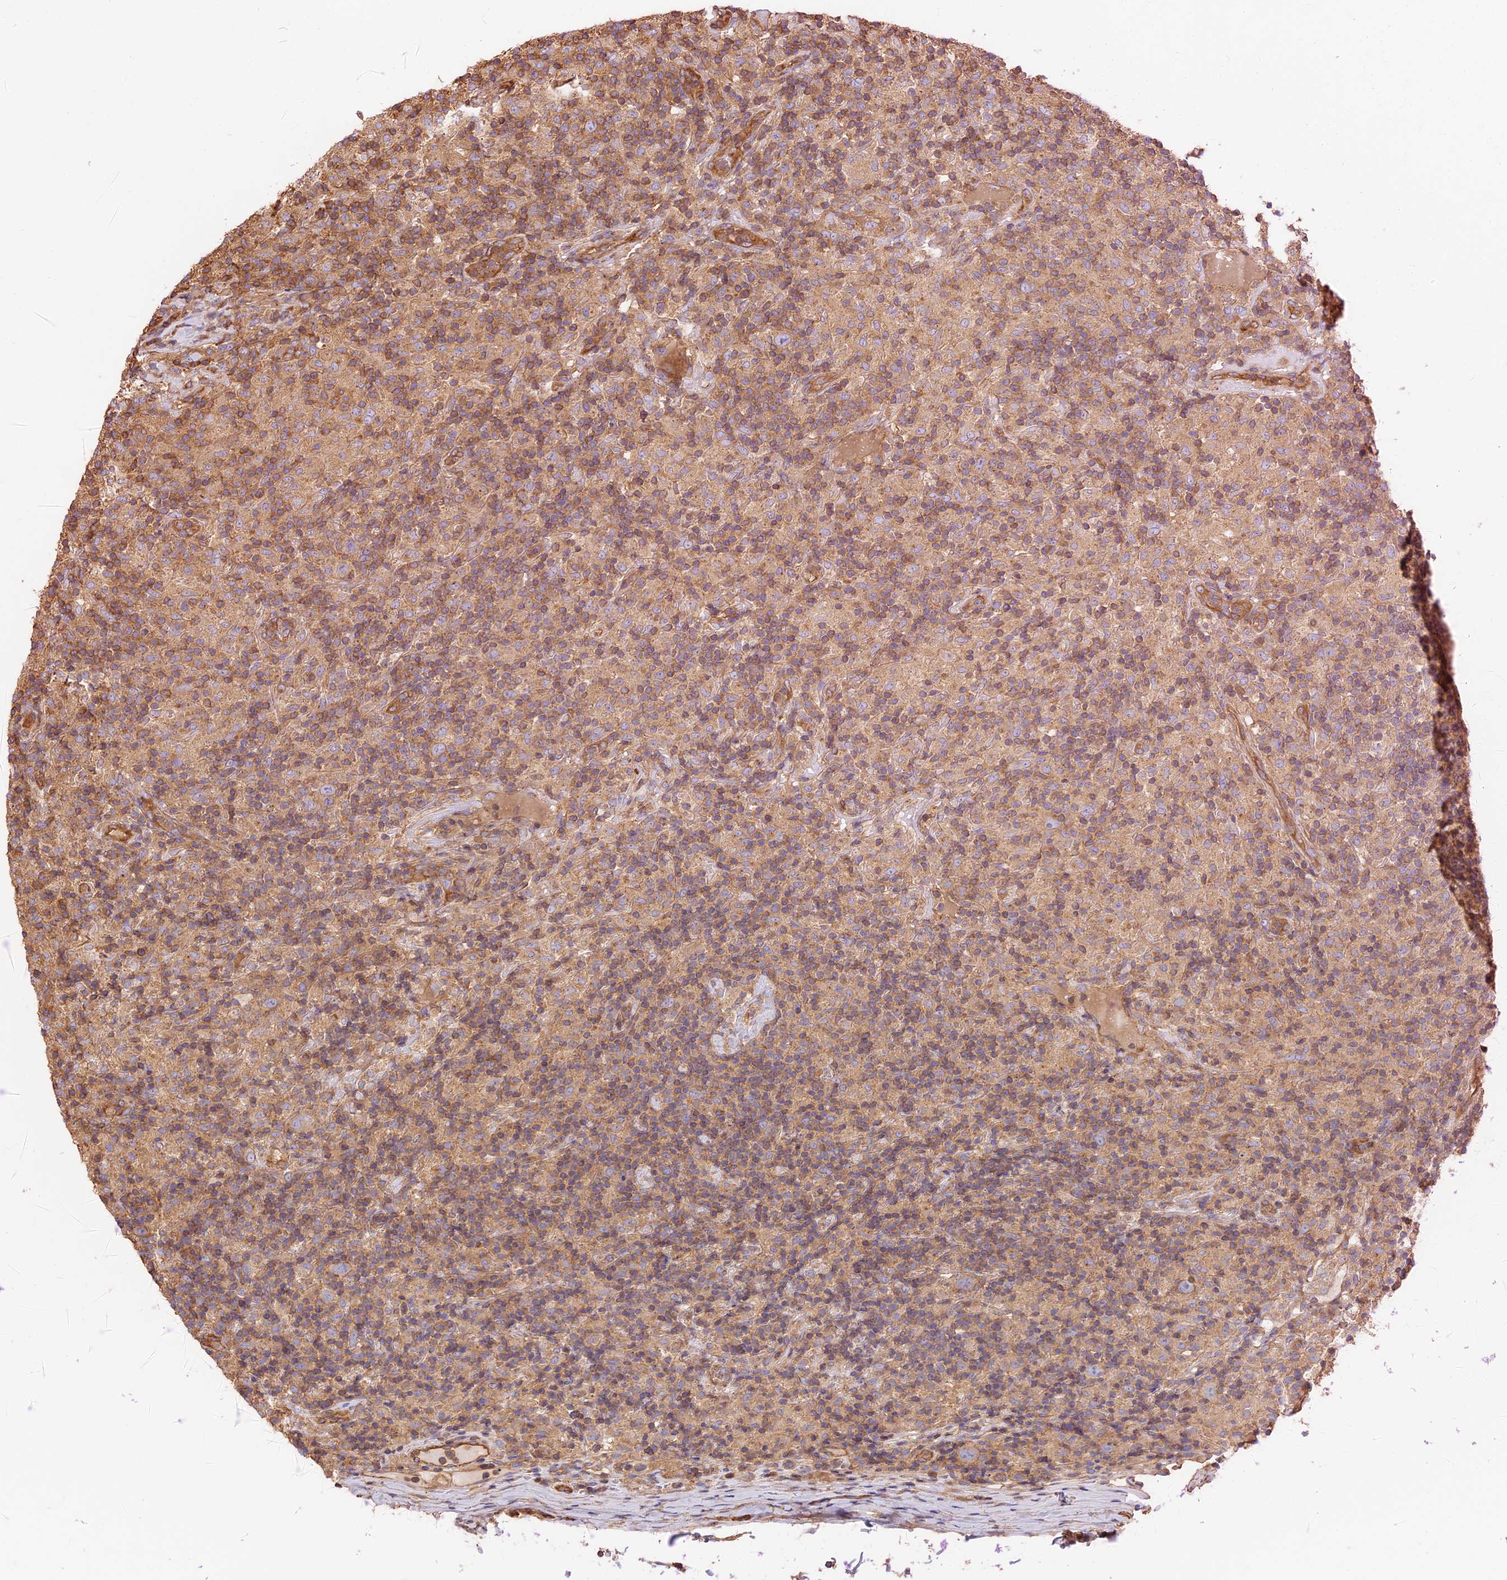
{"staining": {"intensity": "weak", "quantity": "25%-75%", "location": "cytoplasmic/membranous"}, "tissue": "lymphoma", "cell_type": "Tumor cells", "image_type": "cancer", "snomed": [{"axis": "morphology", "description": "Hodgkin's disease, NOS"}, {"axis": "topography", "description": "Lymph node"}], "caption": "Hodgkin's disease was stained to show a protein in brown. There is low levels of weak cytoplasmic/membranous positivity in about 25%-75% of tumor cells.", "gene": "VPS18", "patient": {"sex": "male", "age": 70}}